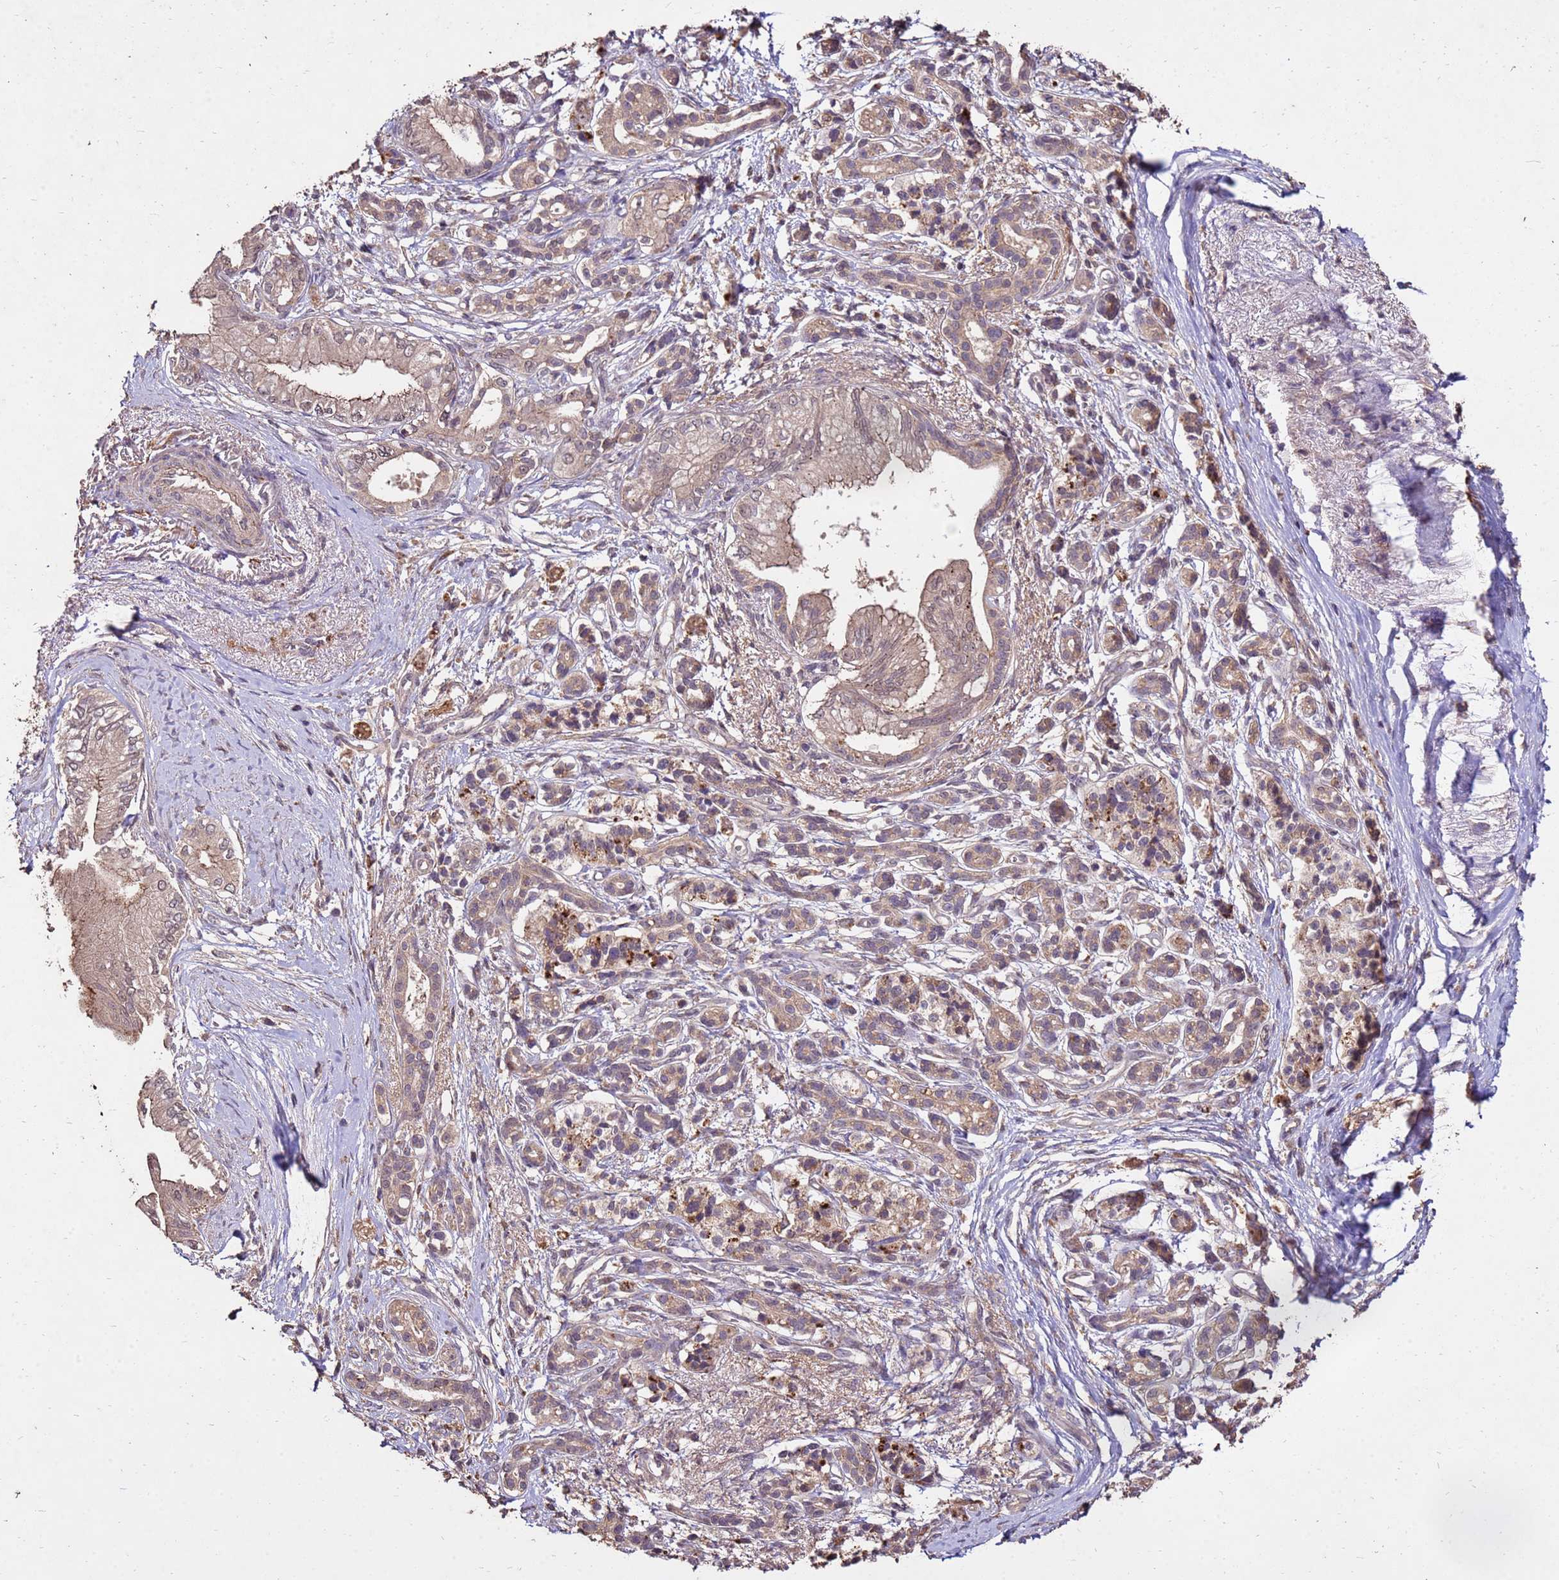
{"staining": {"intensity": "weak", "quantity": ">75%", "location": "cytoplasmic/membranous,nuclear"}, "tissue": "pancreatic cancer", "cell_type": "Tumor cells", "image_type": "cancer", "snomed": [{"axis": "morphology", "description": "Adenocarcinoma, NOS"}, {"axis": "topography", "description": "Pancreas"}], "caption": "Immunohistochemistry (DAB) staining of adenocarcinoma (pancreatic) reveals weak cytoplasmic/membranous and nuclear protein staining in approximately >75% of tumor cells. Immunohistochemistry (ihc) stains the protein in brown and the nuclei are stained blue.", "gene": "TOR4A", "patient": {"sex": "male", "age": 71}}